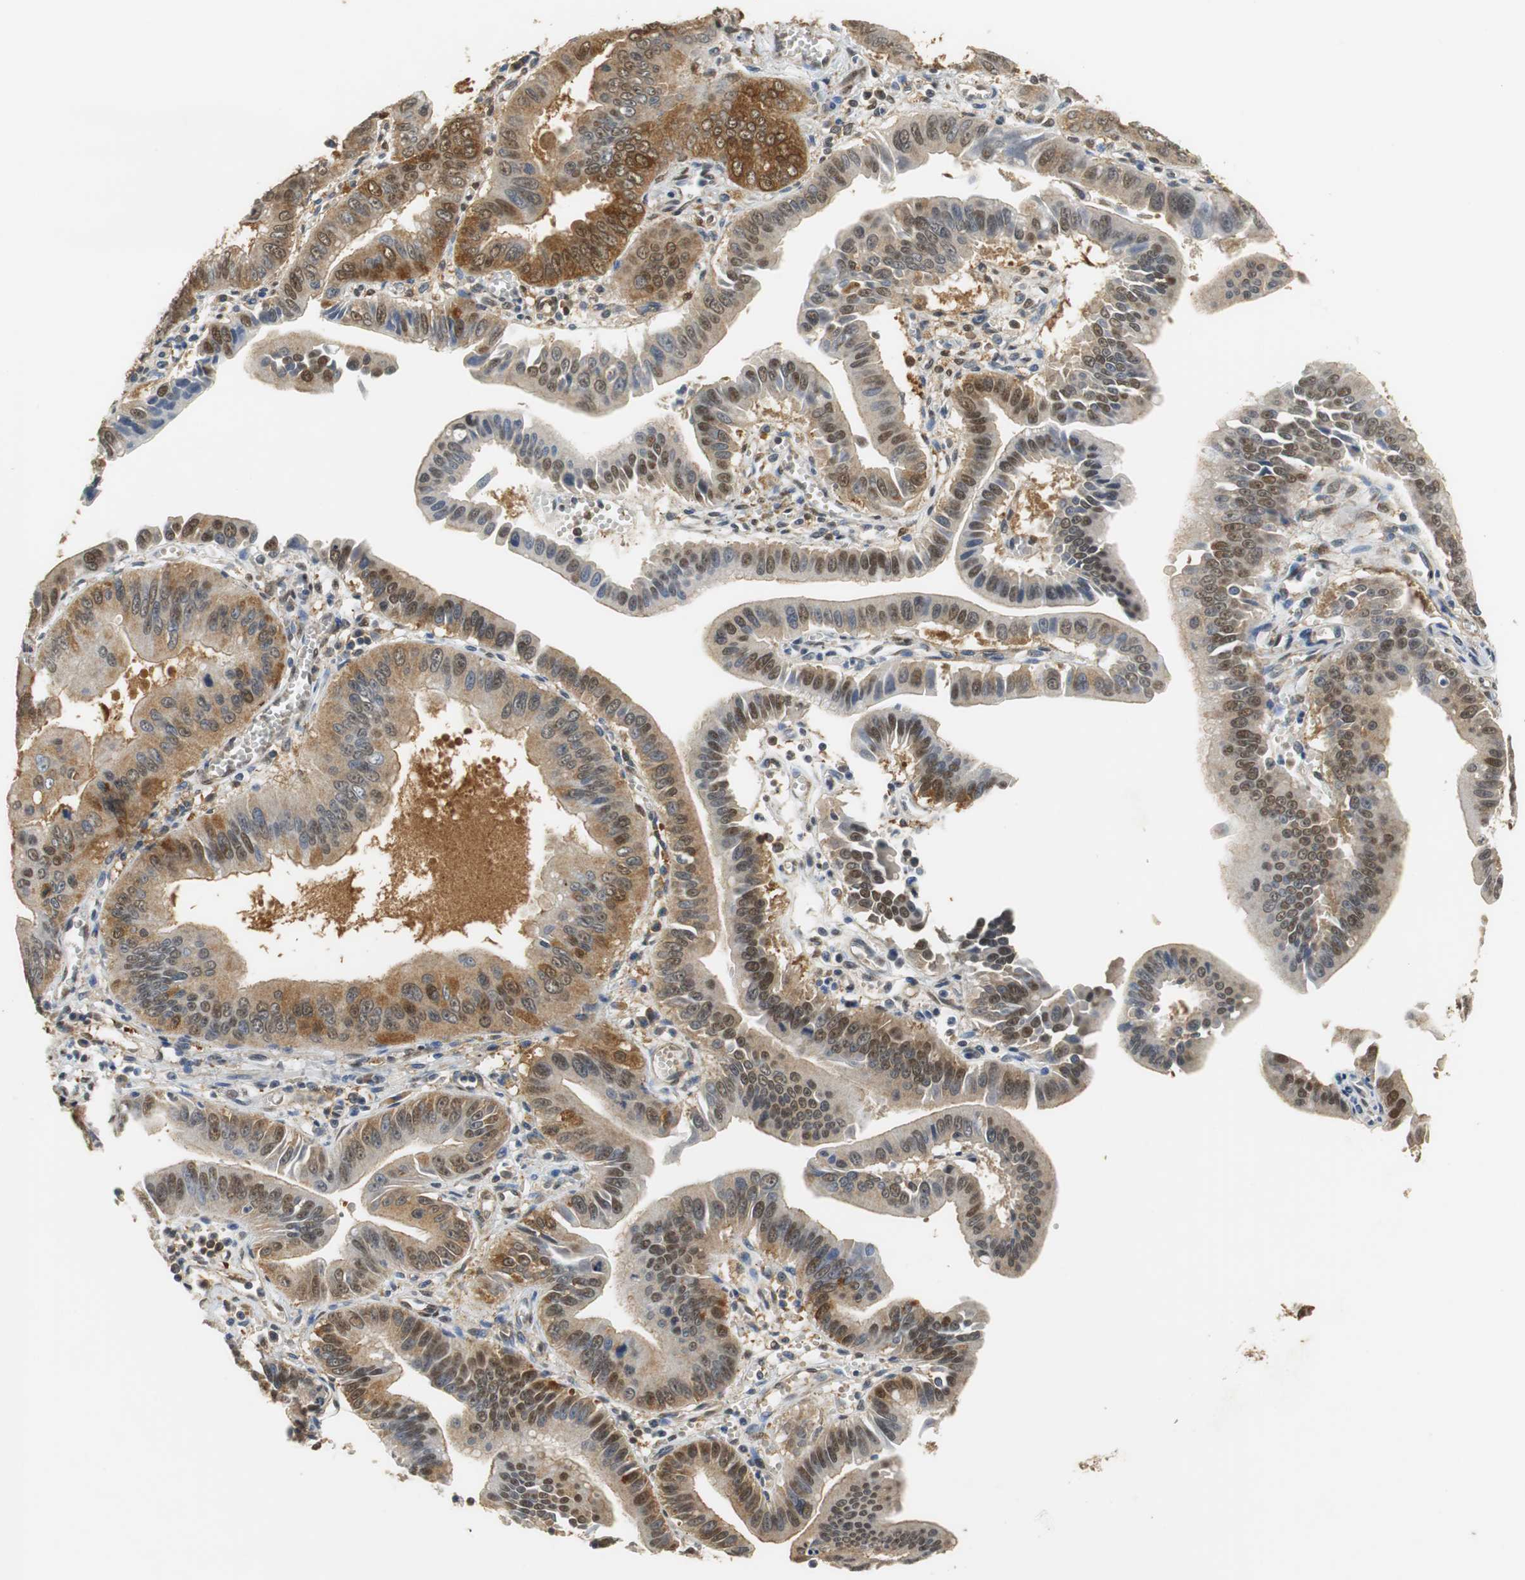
{"staining": {"intensity": "moderate", "quantity": ">75%", "location": "cytoplasmic/membranous,nuclear"}, "tissue": "pancreatic cancer", "cell_type": "Tumor cells", "image_type": "cancer", "snomed": [{"axis": "morphology", "description": "Normal tissue, NOS"}, {"axis": "topography", "description": "Lymph node"}], "caption": "Pancreatic cancer was stained to show a protein in brown. There is medium levels of moderate cytoplasmic/membranous and nuclear expression in approximately >75% of tumor cells.", "gene": "UBQLN2", "patient": {"sex": "male", "age": 50}}